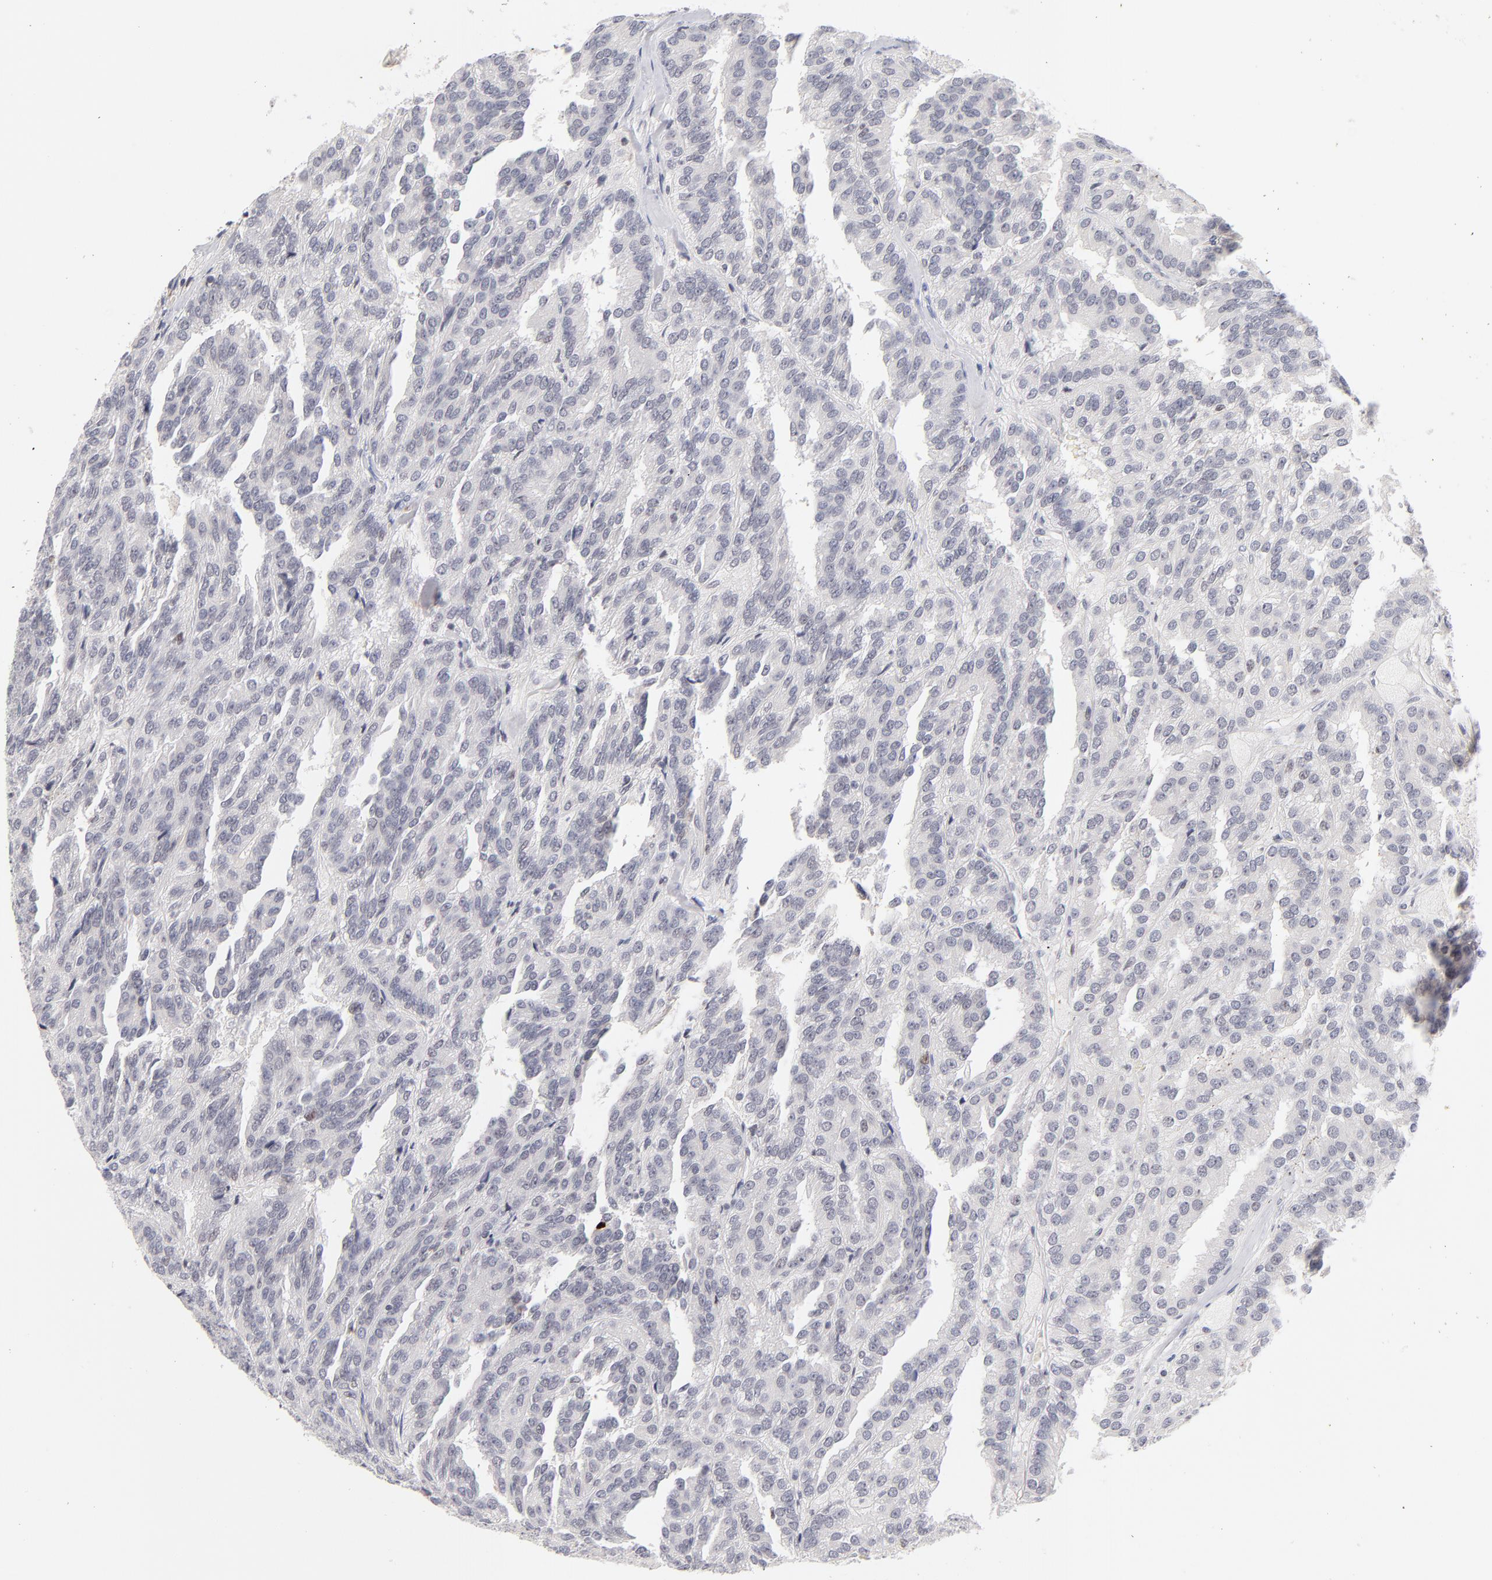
{"staining": {"intensity": "negative", "quantity": "none", "location": "none"}, "tissue": "renal cancer", "cell_type": "Tumor cells", "image_type": "cancer", "snomed": [{"axis": "morphology", "description": "Adenocarcinoma, NOS"}, {"axis": "topography", "description": "Kidney"}], "caption": "Immunohistochemistry histopathology image of renal cancer (adenocarcinoma) stained for a protein (brown), which exhibits no expression in tumor cells.", "gene": "PARP1", "patient": {"sex": "male", "age": 46}}